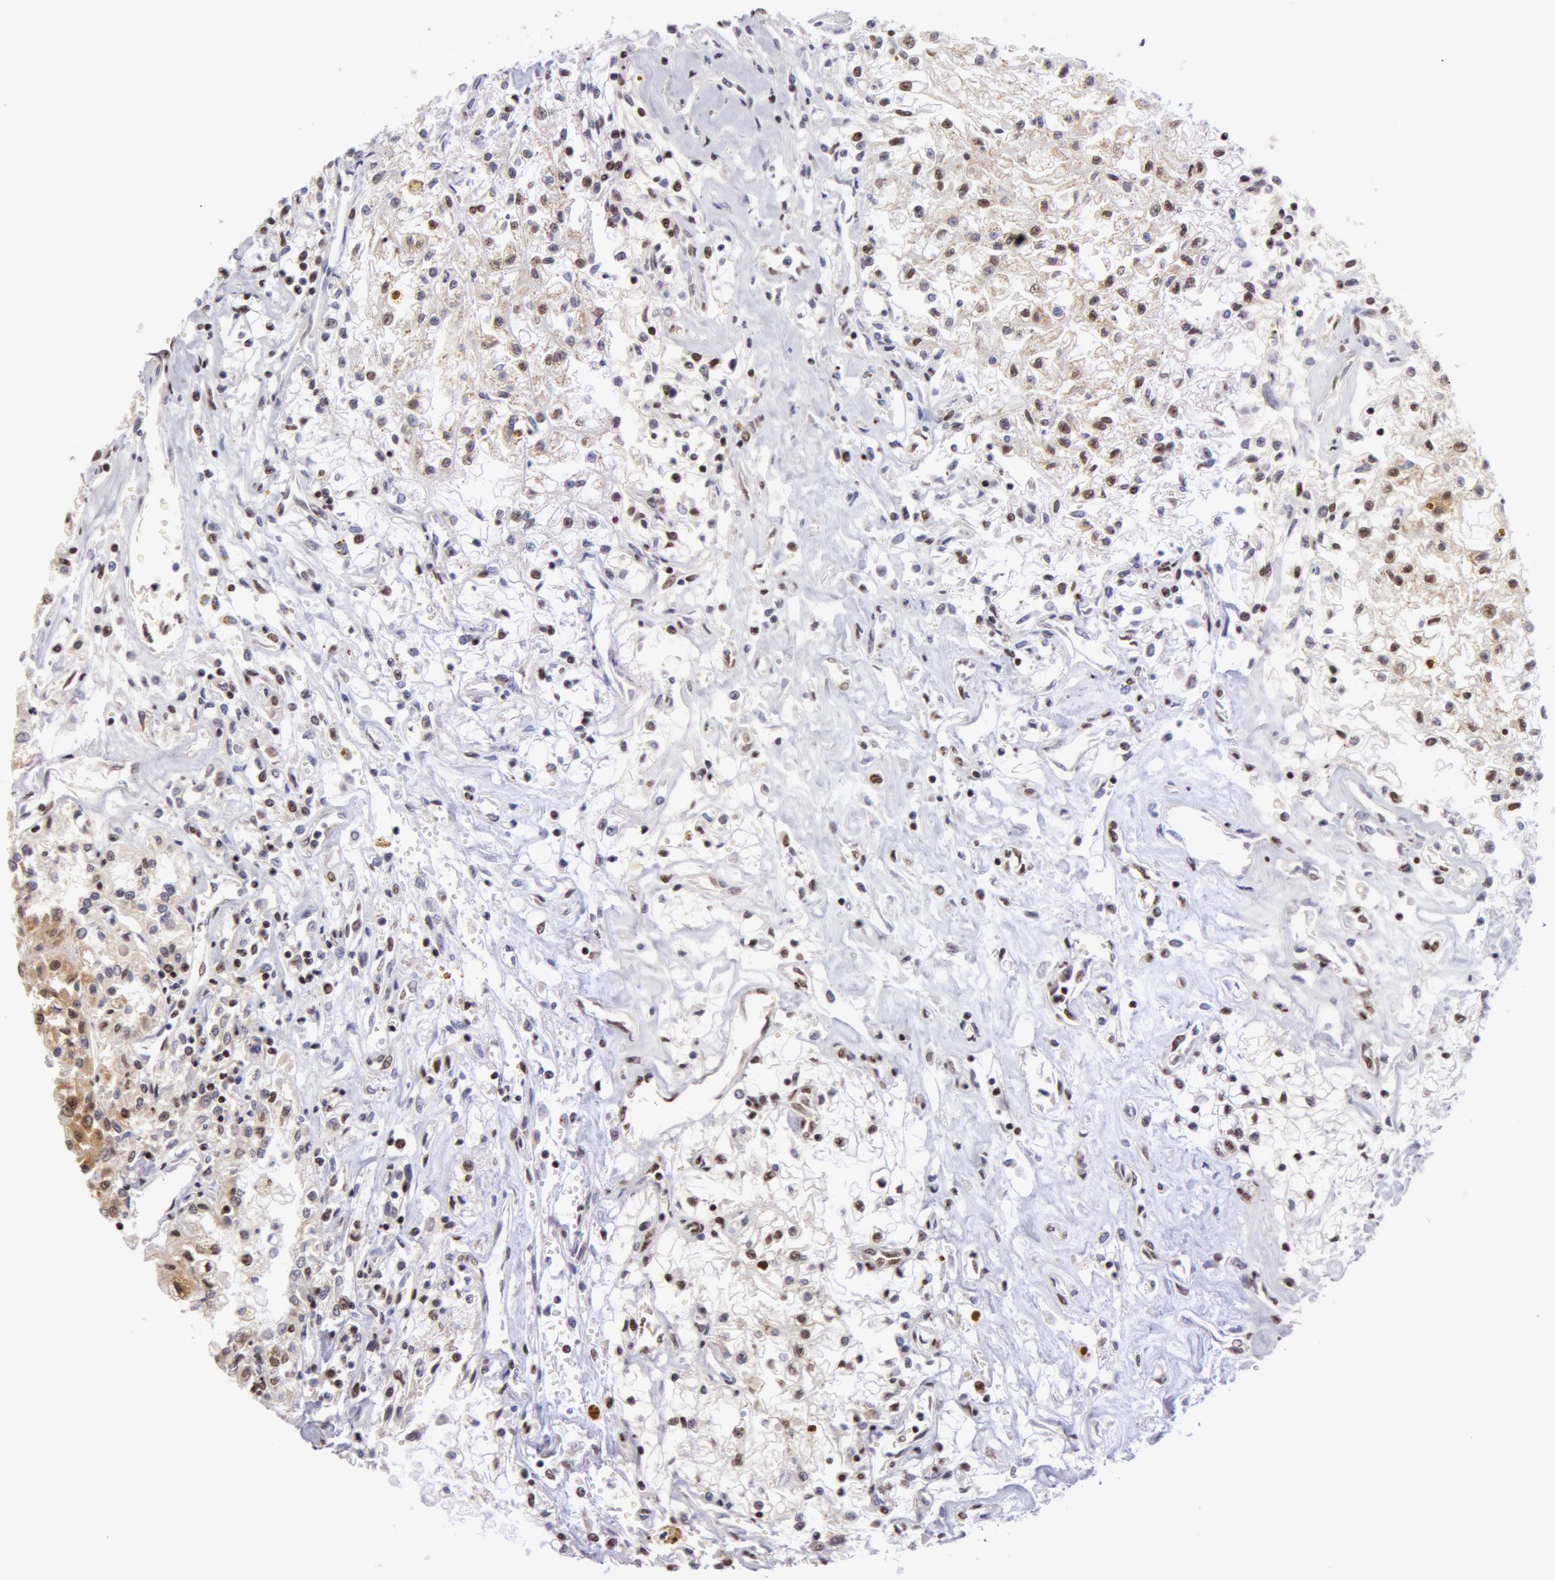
{"staining": {"intensity": "moderate", "quantity": "25%-75%", "location": "nuclear"}, "tissue": "renal cancer", "cell_type": "Tumor cells", "image_type": "cancer", "snomed": [{"axis": "morphology", "description": "Adenocarcinoma, NOS"}, {"axis": "topography", "description": "Kidney"}], "caption": "Immunohistochemistry (IHC) staining of adenocarcinoma (renal), which shows medium levels of moderate nuclear positivity in approximately 25%-75% of tumor cells indicating moderate nuclear protein staining. The staining was performed using DAB (3,3'-diaminobenzidine) (brown) for protein detection and nuclei were counterstained in hematoxylin (blue).", "gene": "VRTN", "patient": {"sex": "male", "age": 78}}